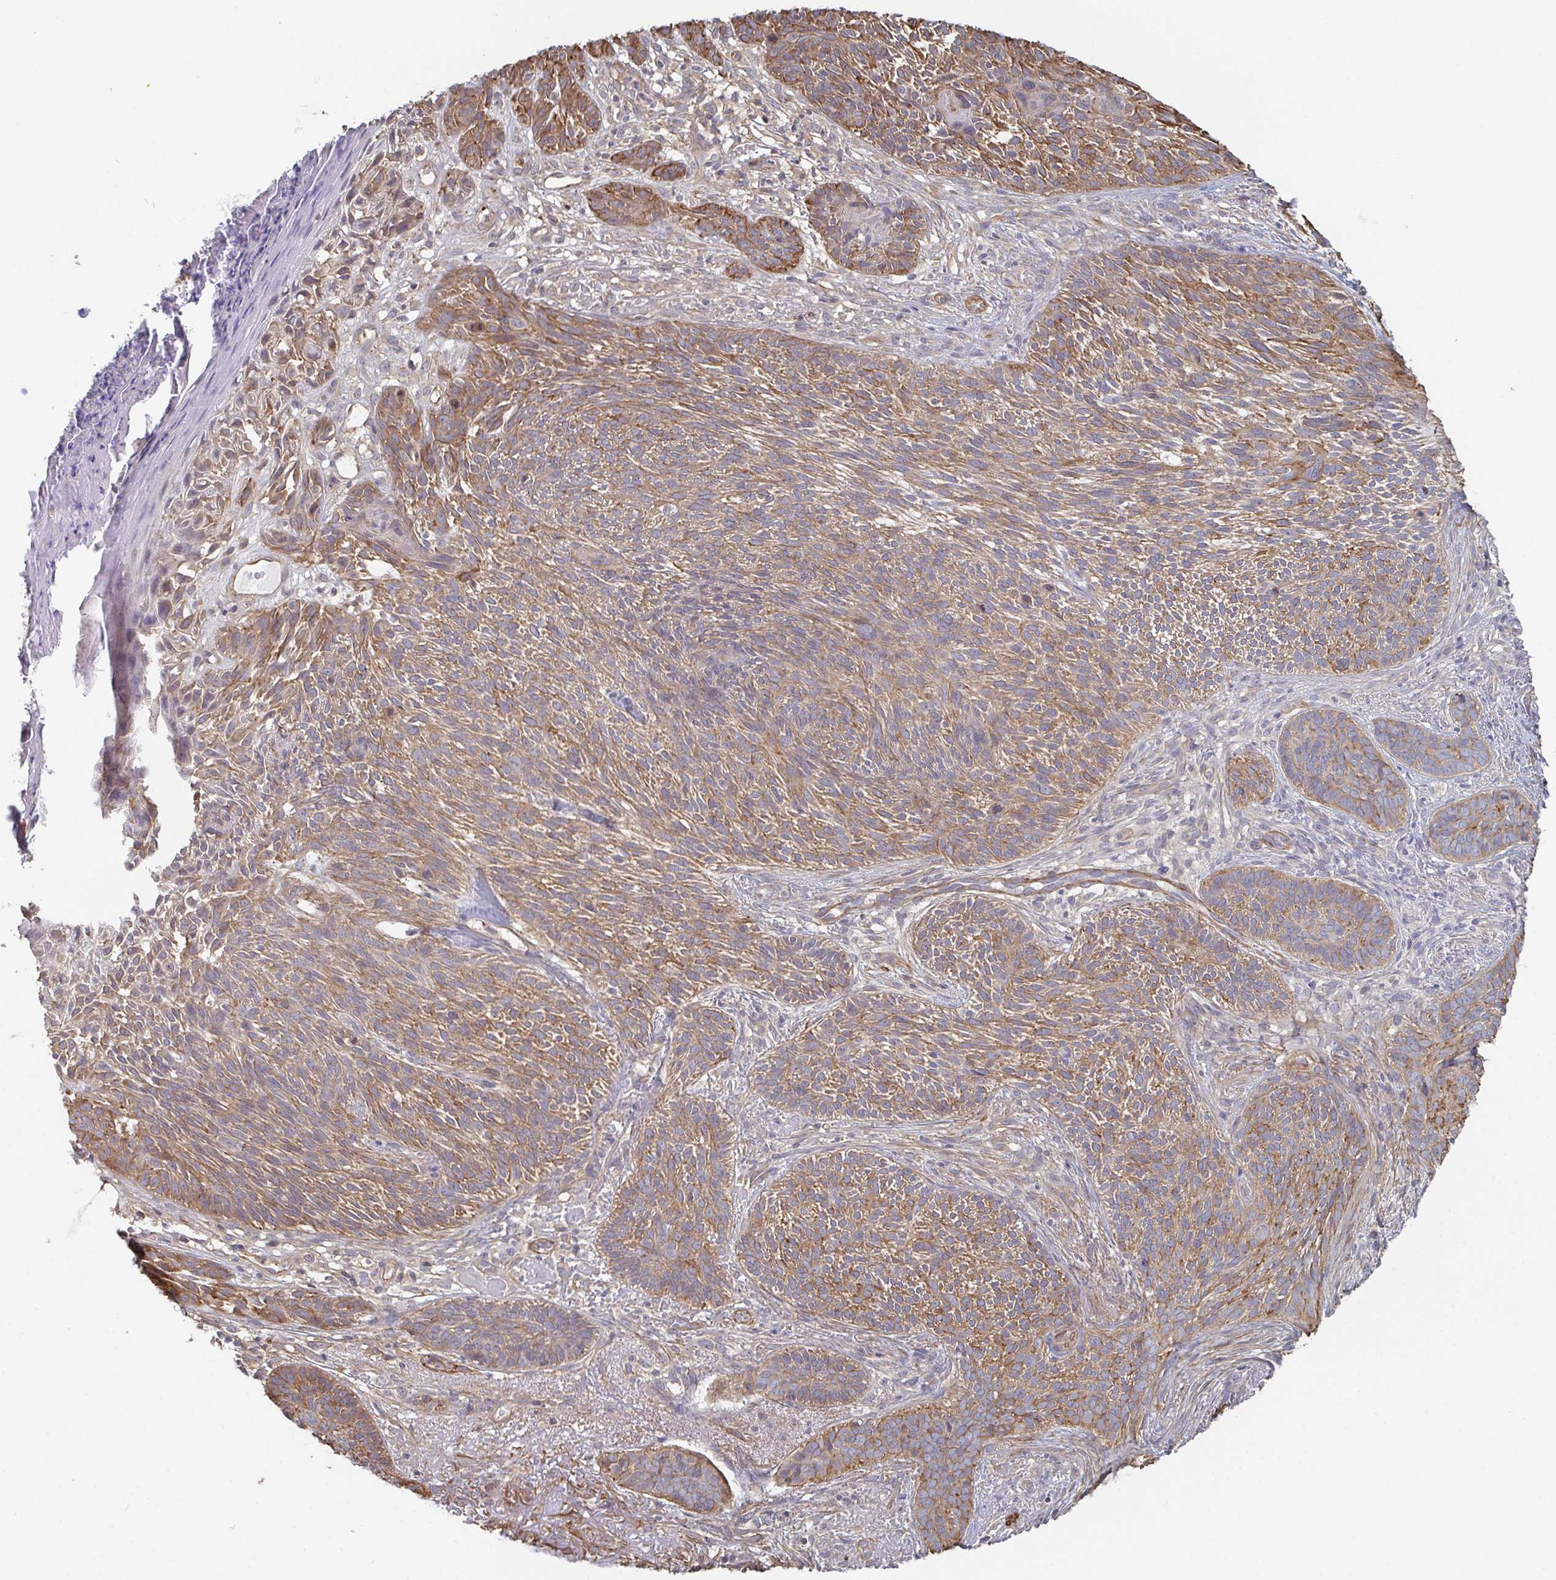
{"staining": {"intensity": "moderate", "quantity": ">75%", "location": "cytoplasmic/membranous"}, "tissue": "skin cancer", "cell_type": "Tumor cells", "image_type": "cancer", "snomed": [{"axis": "morphology", "description": "Basal cell carcinoma"}, {"axis": "topography", "description": "Skin"}], "caption": "This is an image of IHC staining of basal cell carcinoma (skin), which shows moderate positivity in the cytoplasmic/membranous of tumor cells.", "gene": "NEURL4", "patient": {"sex": "female", "age": 78}}